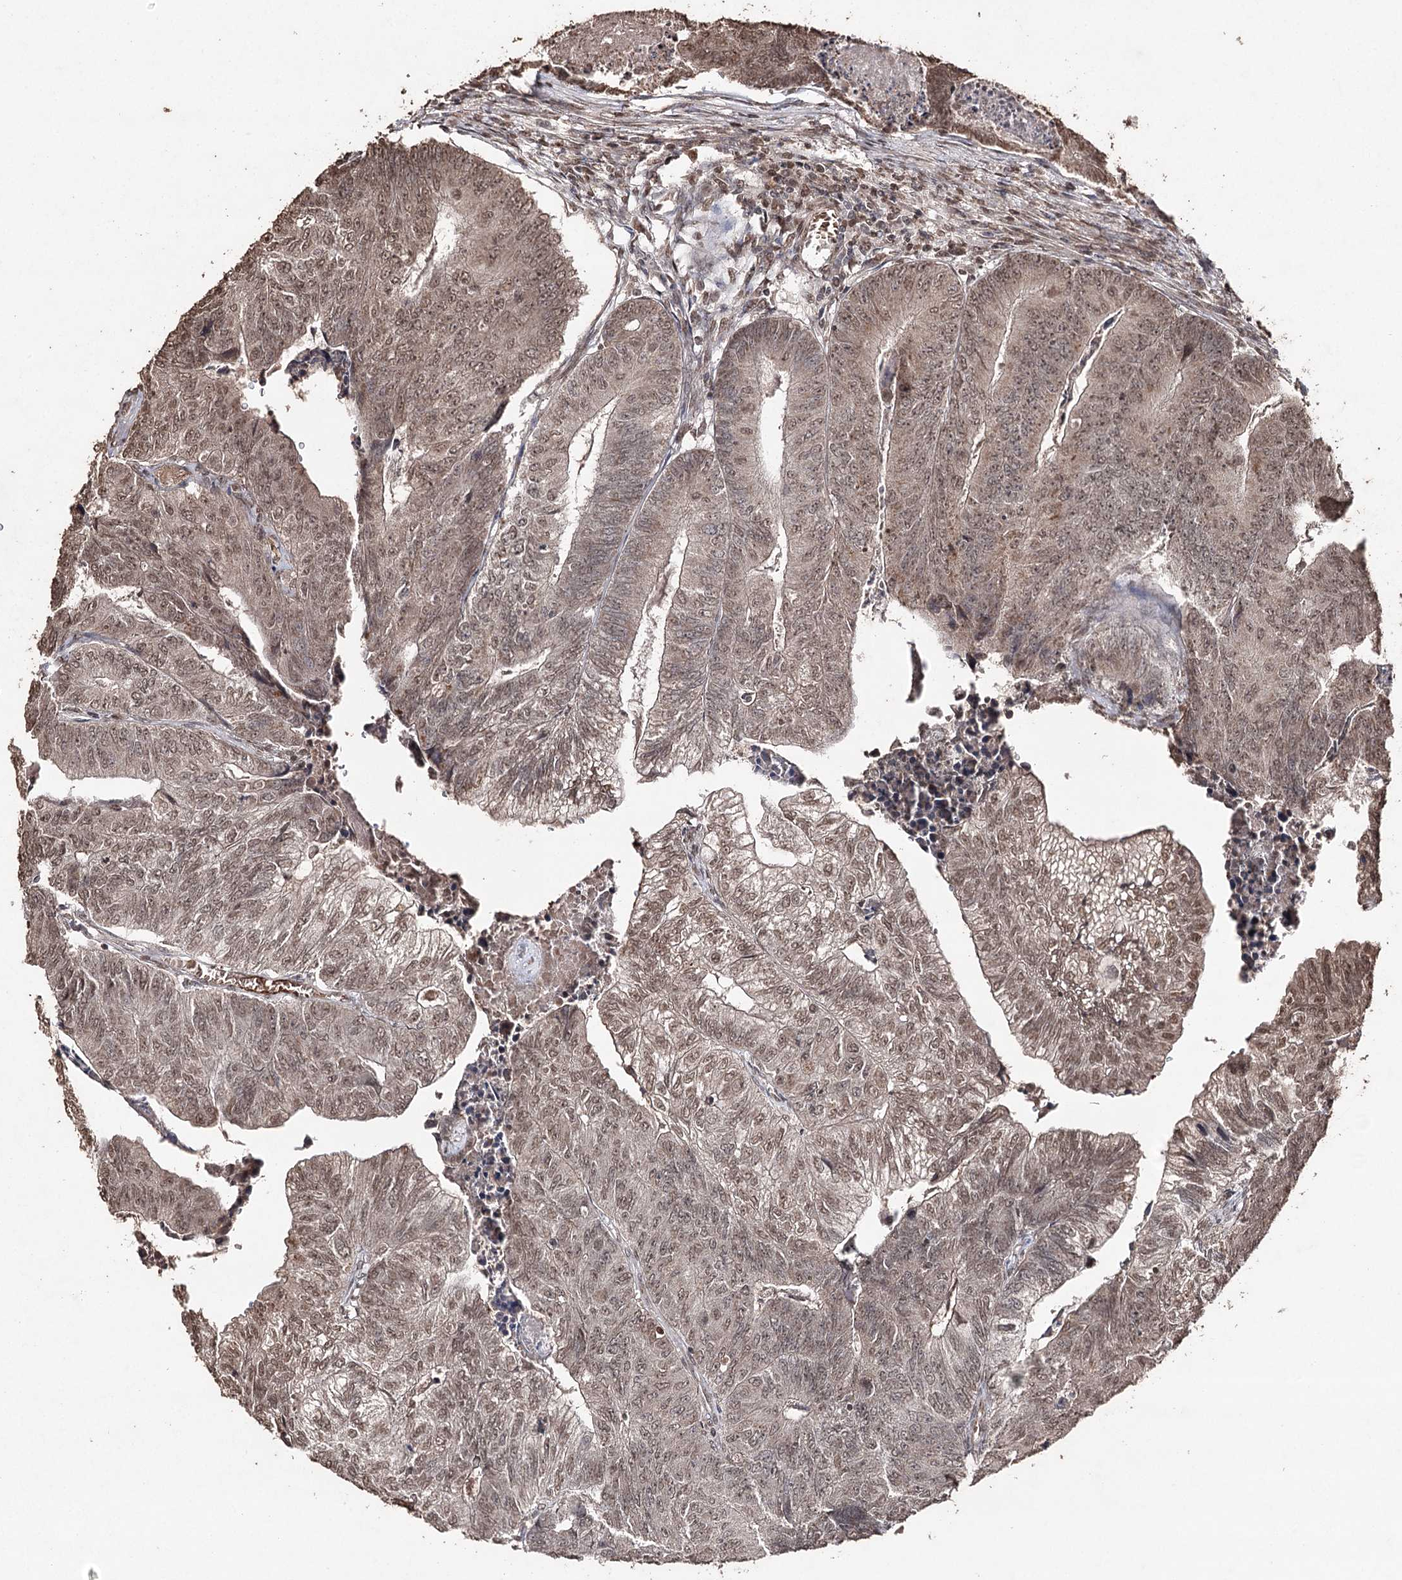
{"staining": {"intensity": "moderate", "quantity": ">75%", "location": "nuclear"}, "tissue": "colorectal cancer", "cell_type": "Tumor cells", "image_type": "cancer", "snomed": [{"axis": "morphology", "description": "Adenocarcinoma, NOS"}, {"axis": "topography", "description": "Colon"}], "caption": "Colorectal cancer stained with immunohistochemistry (IHC) demonstrates moderate nuclear staining in about >75% of tumor cells. The protein of interest is stained brown, and the nuclei are stained in blue (DAB (3,3'-diaminobenzidine) IHC with brightfield microscopy, high magnification).", "gene": "ATG14", "patient": {"sex": "female", "age": 67}}